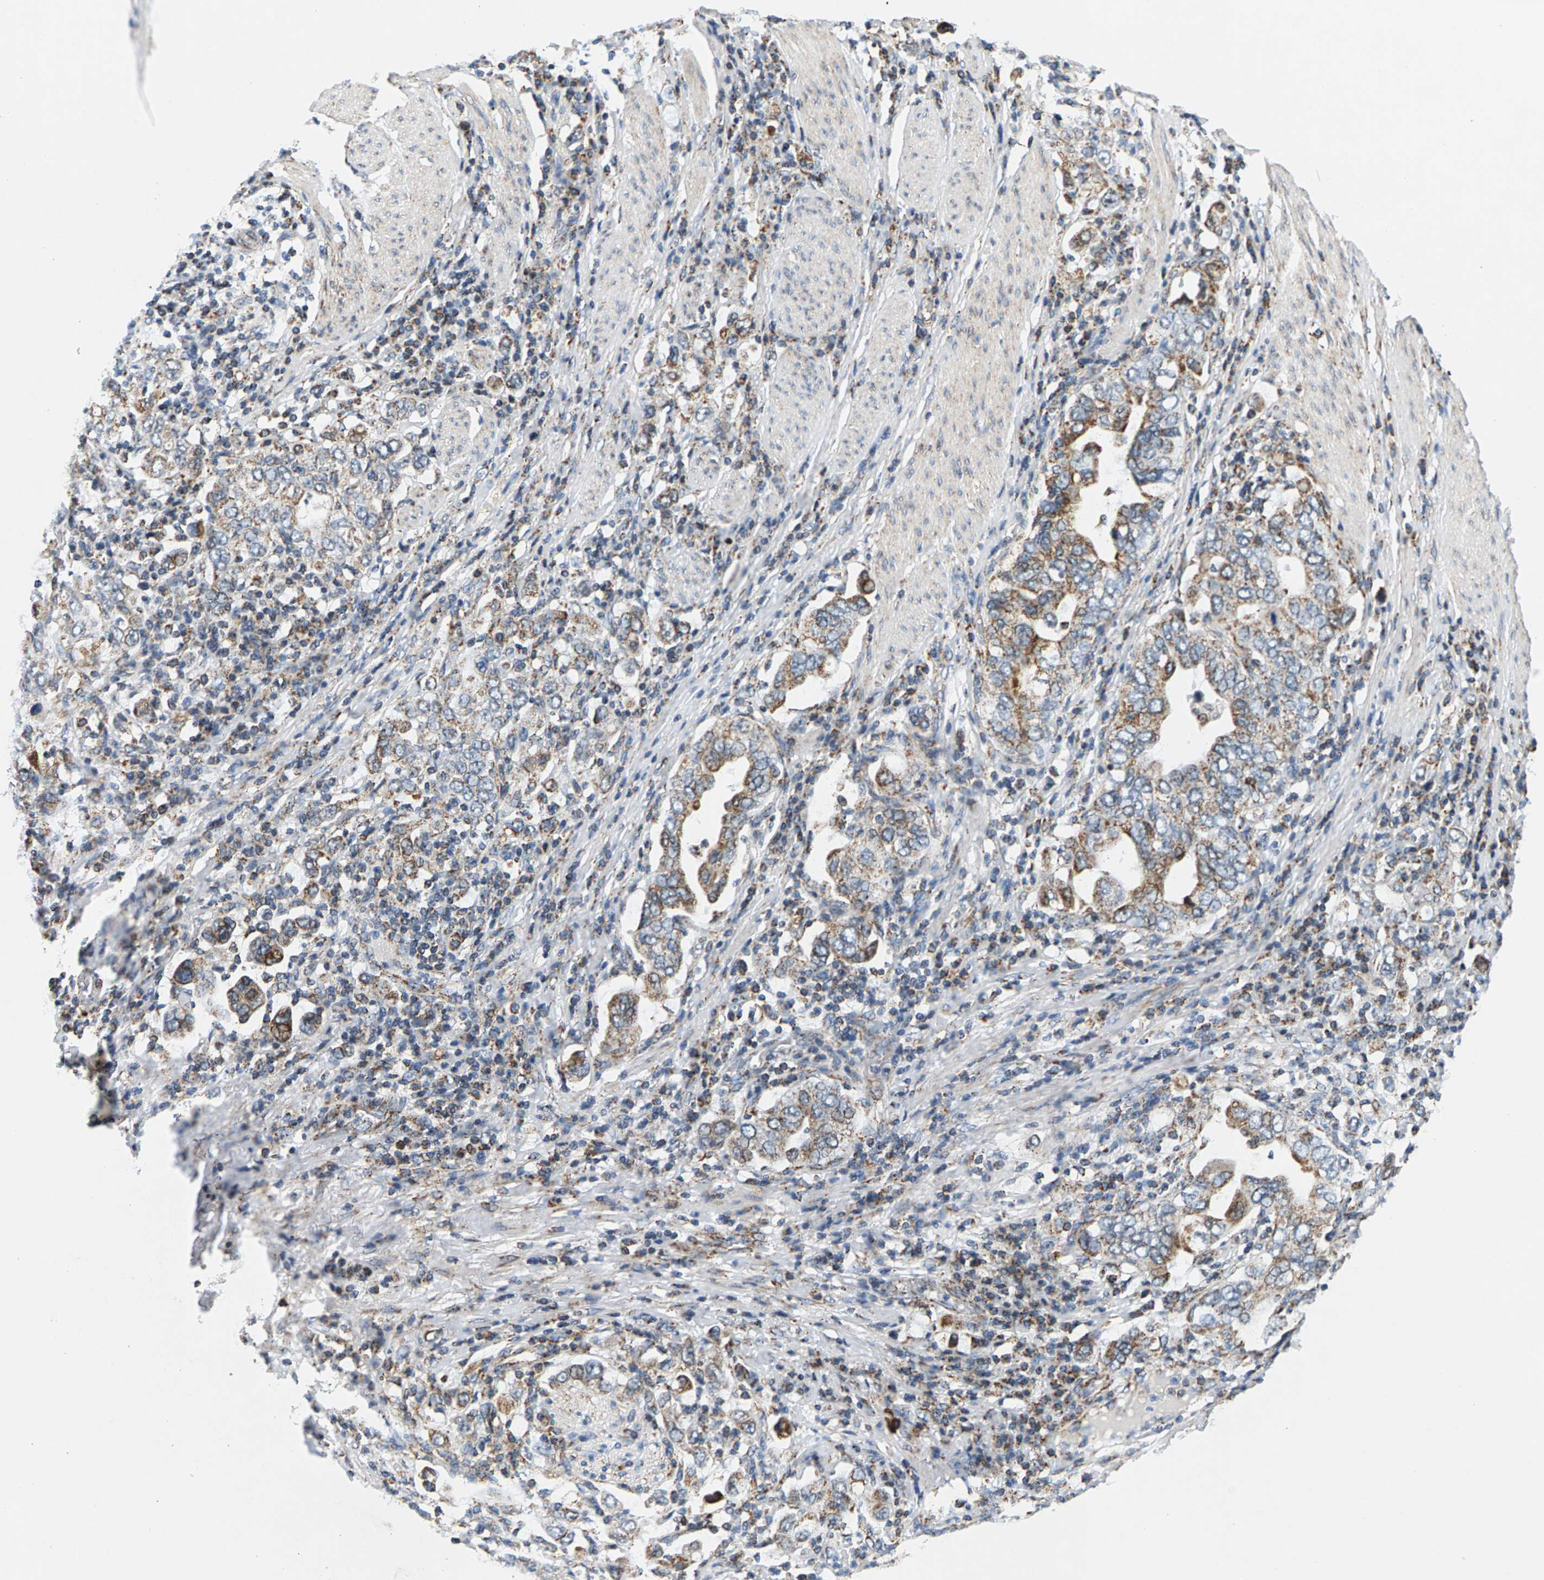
{"staining": {"intensity": "moderate", "quantity": ">75%", "location": "cytoplasmic/membranous"}, "tissue": "stomach cancer", "cell_type": "Tumor cells", "image_type": "cancer", "snomed": [{"axis": "morphology", "description": "Adenocarcinoma, NOS"}, {"axis": "topography", "description": "Stomach, upper"}], "caption": "The histopathology image displays immunohistochemical staining of stomach cancer. There is moderate cytoplasmic/membranous positivity is appreciated in approximately >75% of tumor cells.", "gene": "PDE1A", "patient": {"sex": "male", "age": 62}}